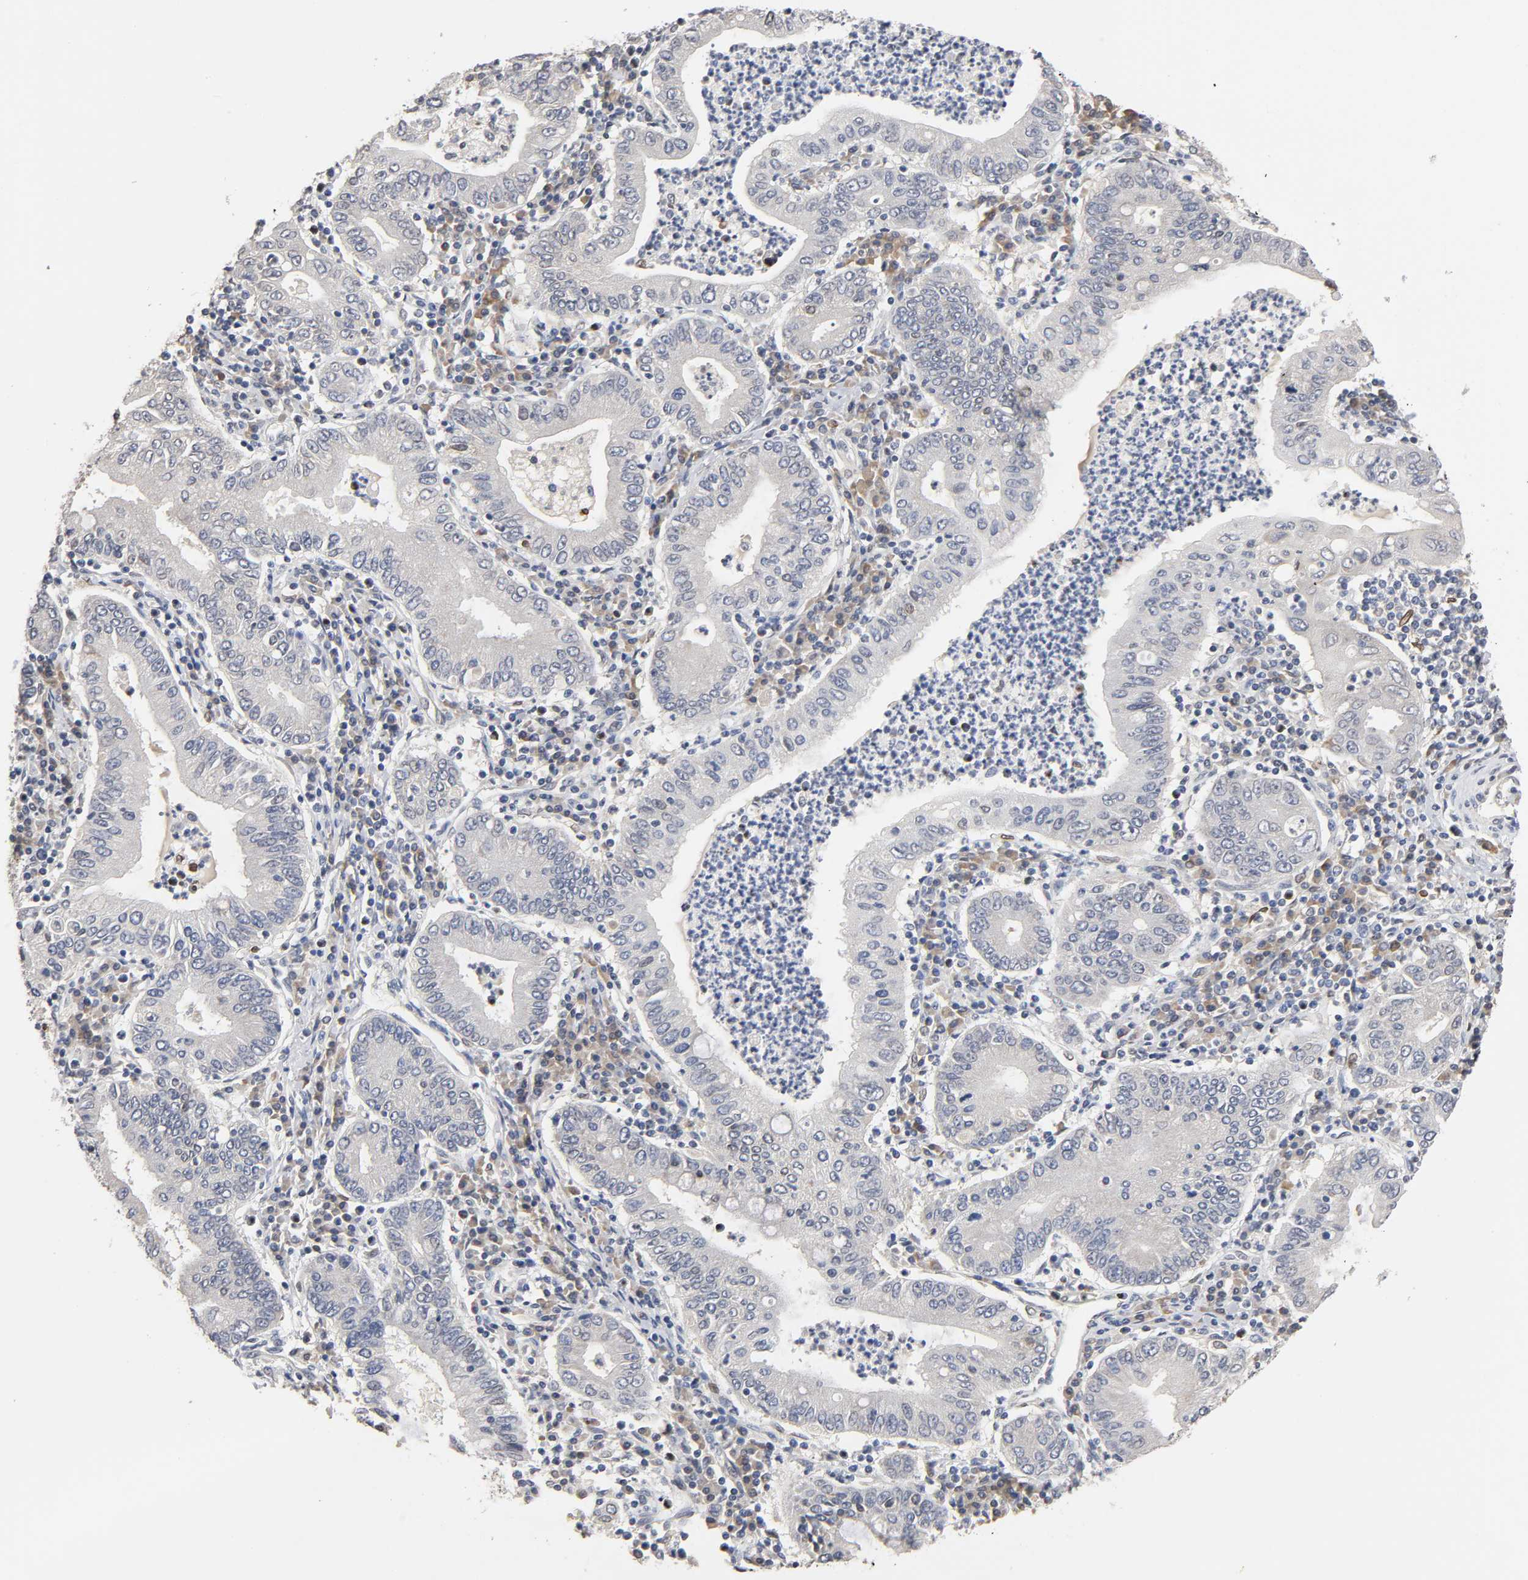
{"staining": {"intensity": "negative", "quantity": "none", "location": "none"}, "tissue": "stomach cancer", "cell_type": "Tumor cells", "image_type": "cancer", "snomed": [{"axis": "morphology", "description": "Normal tissue, NOS"}, {"axis": "morphology", "description": "Adenocarcinoma, NOS"}, {"axis": "topography", "description": "Esophagus"}, {"axis": "topography", "description": "Stomach, upper"}, {"axis": "topography", "description": "Peripheral nerve tissue"}], "caption": "Tumor cells show no significant expression in stomach cancer (adenocarcinoma).", "gene": "HDLBP", "patient": {"sex": "male", "age": 62}}